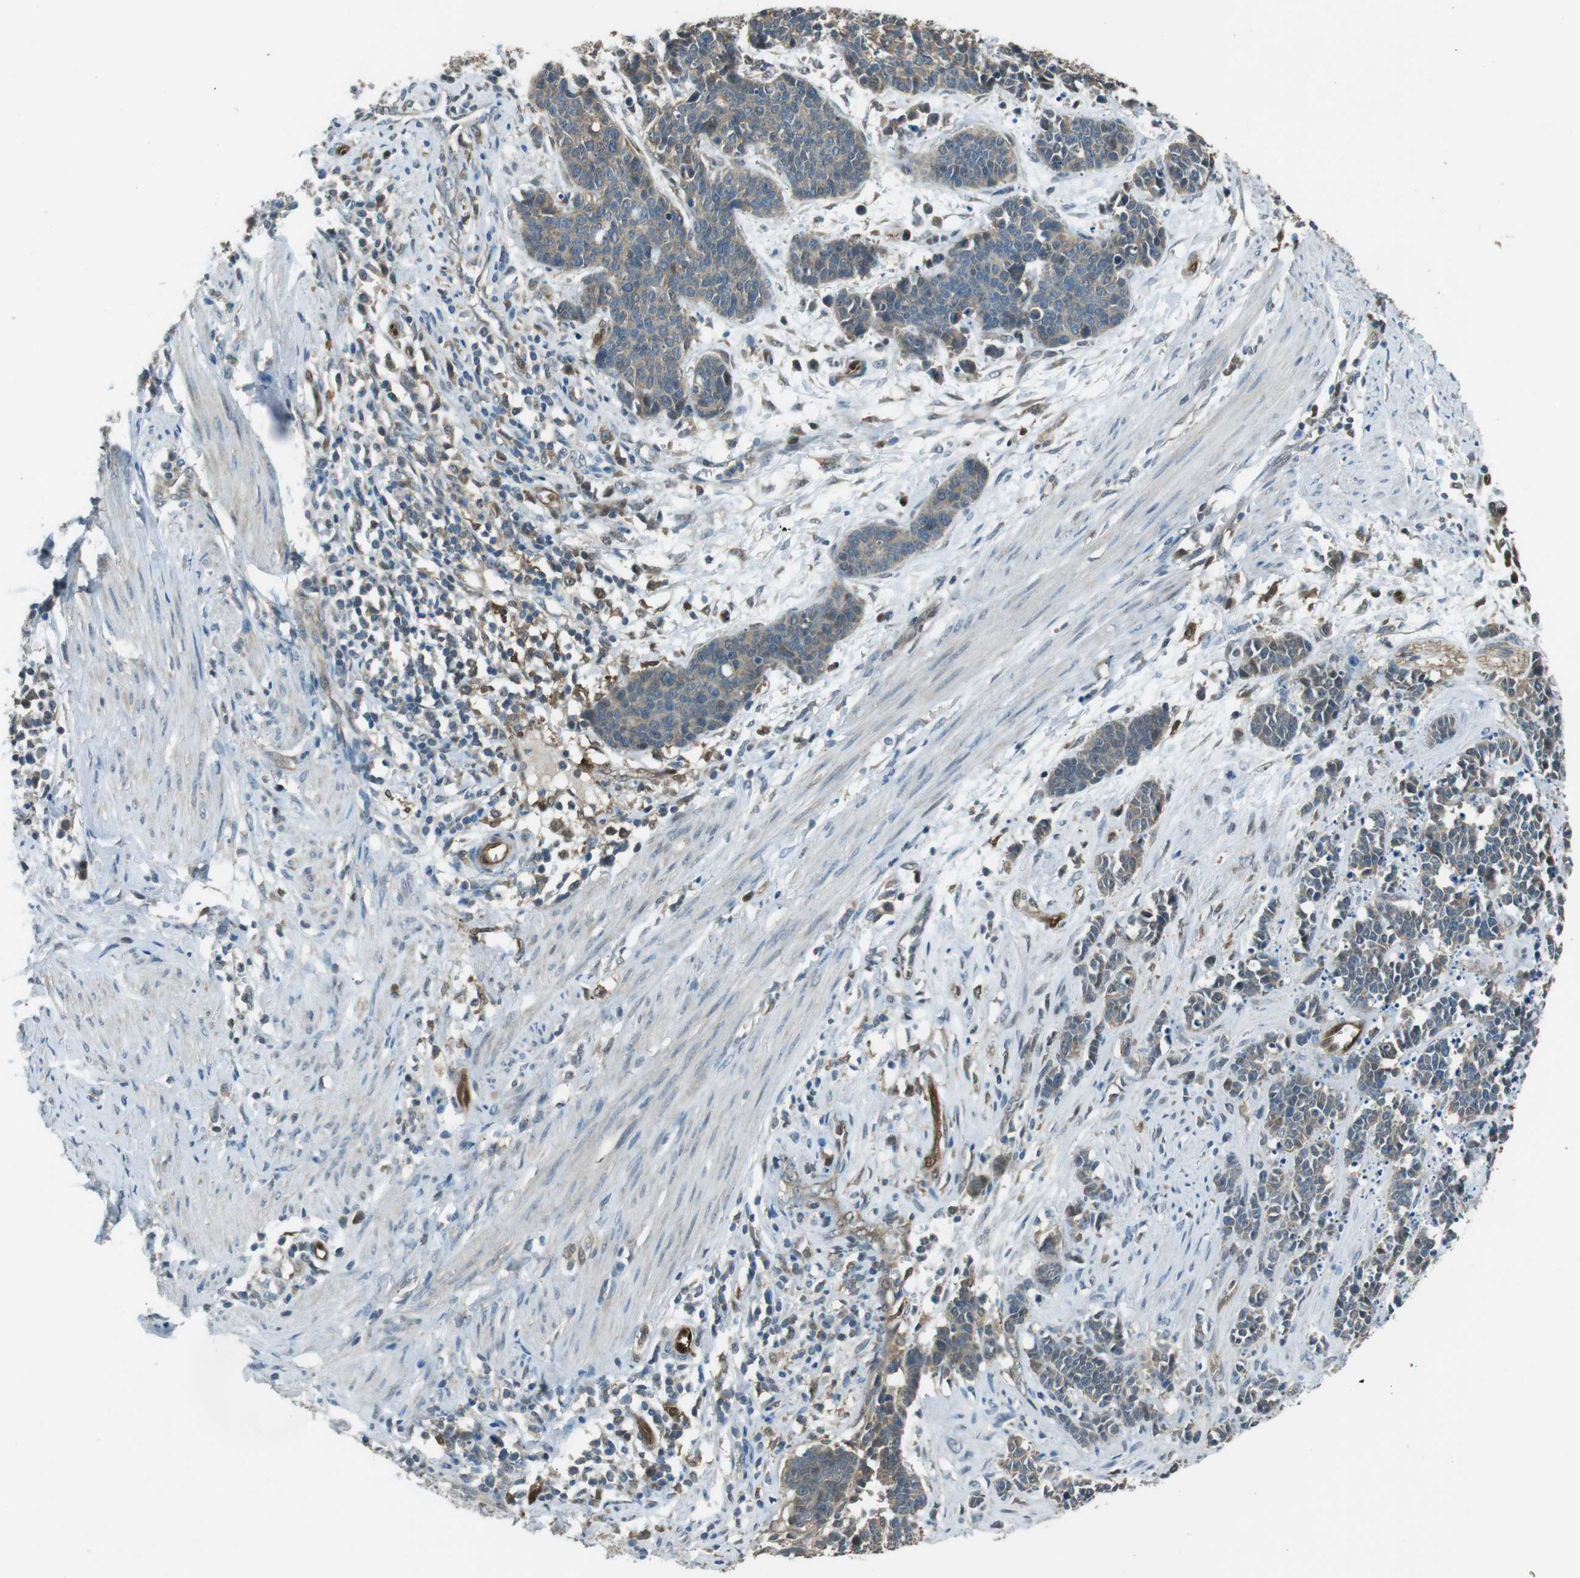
{"staining": {"intensity": "weak", "quantity": "<25%", "location": "cytoplasmic/membranous"}, "tissue": "cervical cancer", "cell_type": "Tumor cells", "image_type": "cancer", "snomed": [{"axis": "morphology", "description": "Squamous cell carcinoma, NOS"}, {"axis": "topography", "description": "Cervix"}], "caption": "The photomicrograph exhibits no staining of tumor cells in cervical cancer (squamous cell carcinoma).", "gene": "MFAP3", "patient": {"sex": "female", "age": 35}}